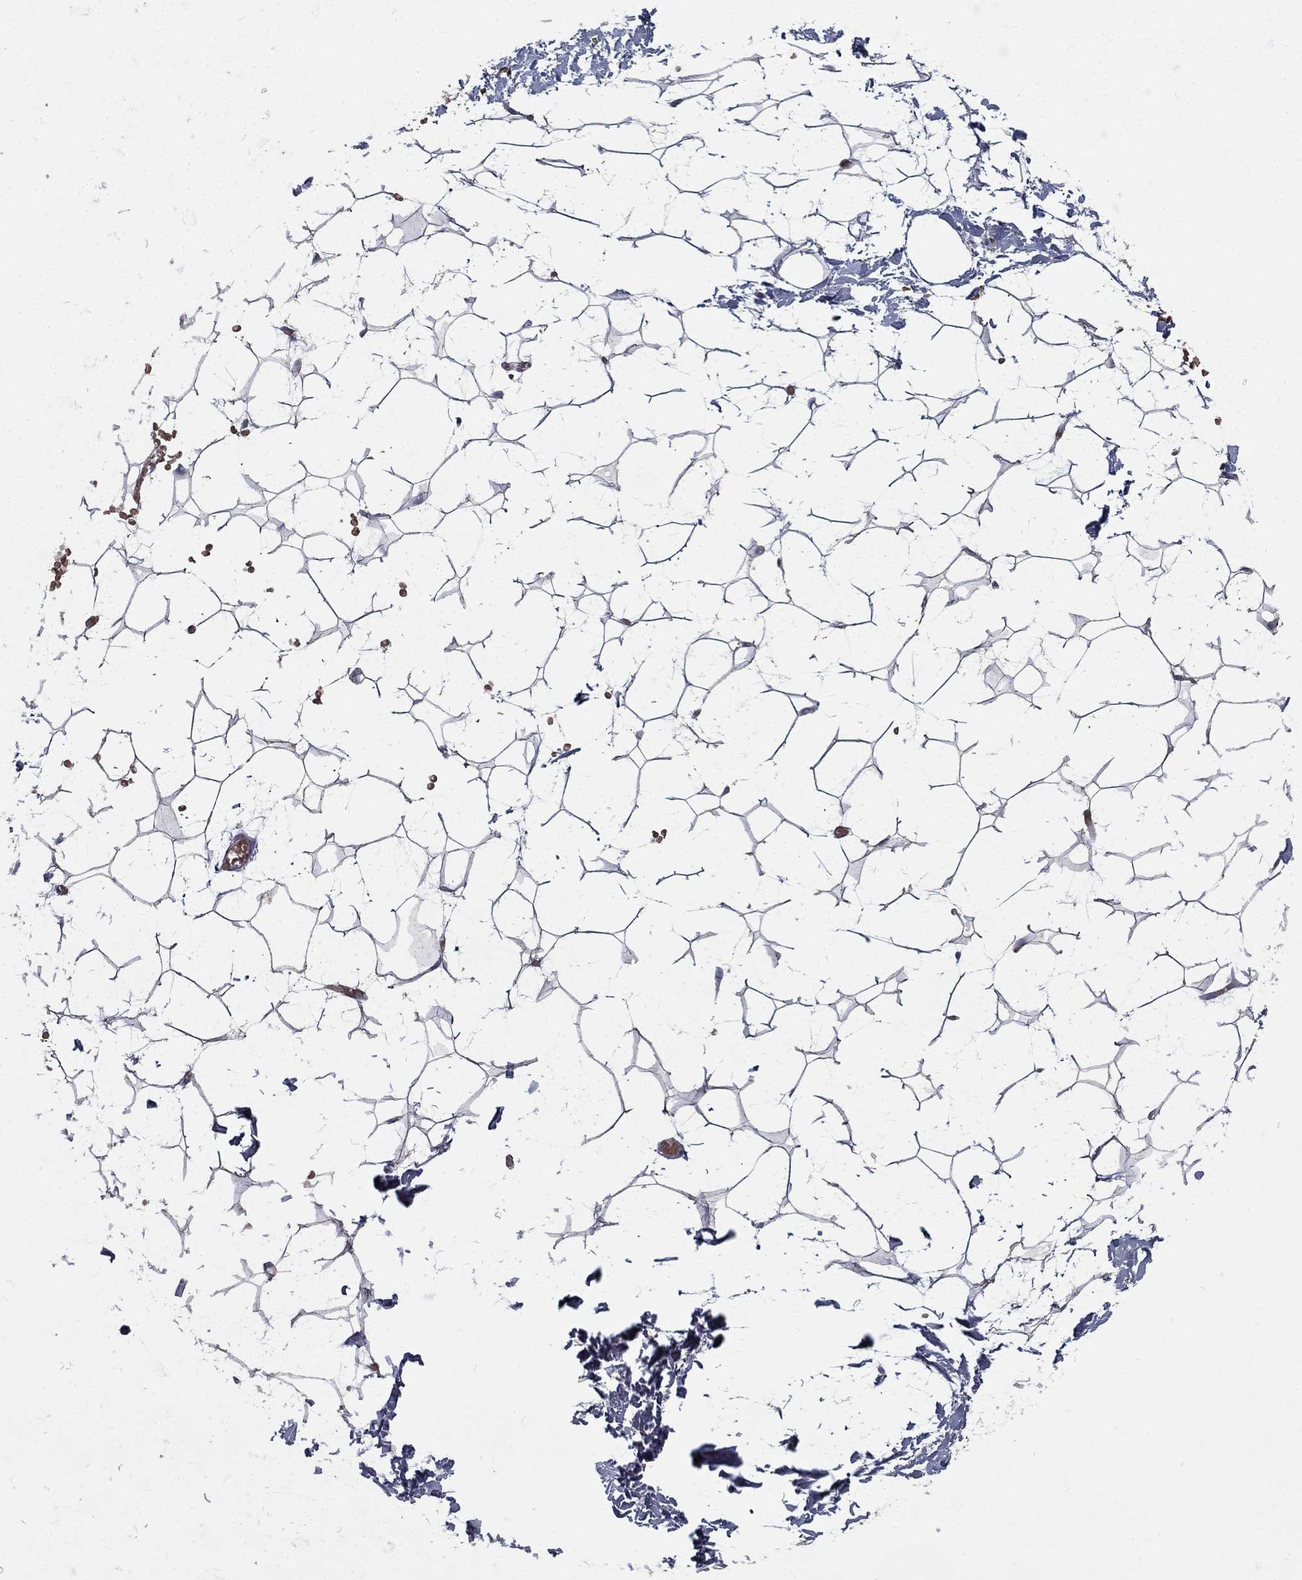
{"staining": {"intensity": "negative", "quantity": "none", "location": "none"}, "tissue": "adipose tissue", "cell_type": "Adipocytes", "image_type": "normal", "snomed": [{"axis": "morphology", "description": "Normal tissue, NOS"}, {"axis": "topography", "description": "Skin"}, {"axis": "topography", "description": "Peripheral nerve tissue"}], "caption": "Adipocytes show no significant protein staining in unremarkable adipose tissue.", "gene": "MPP2", "patient": {"sex": "female", "age": 56}}